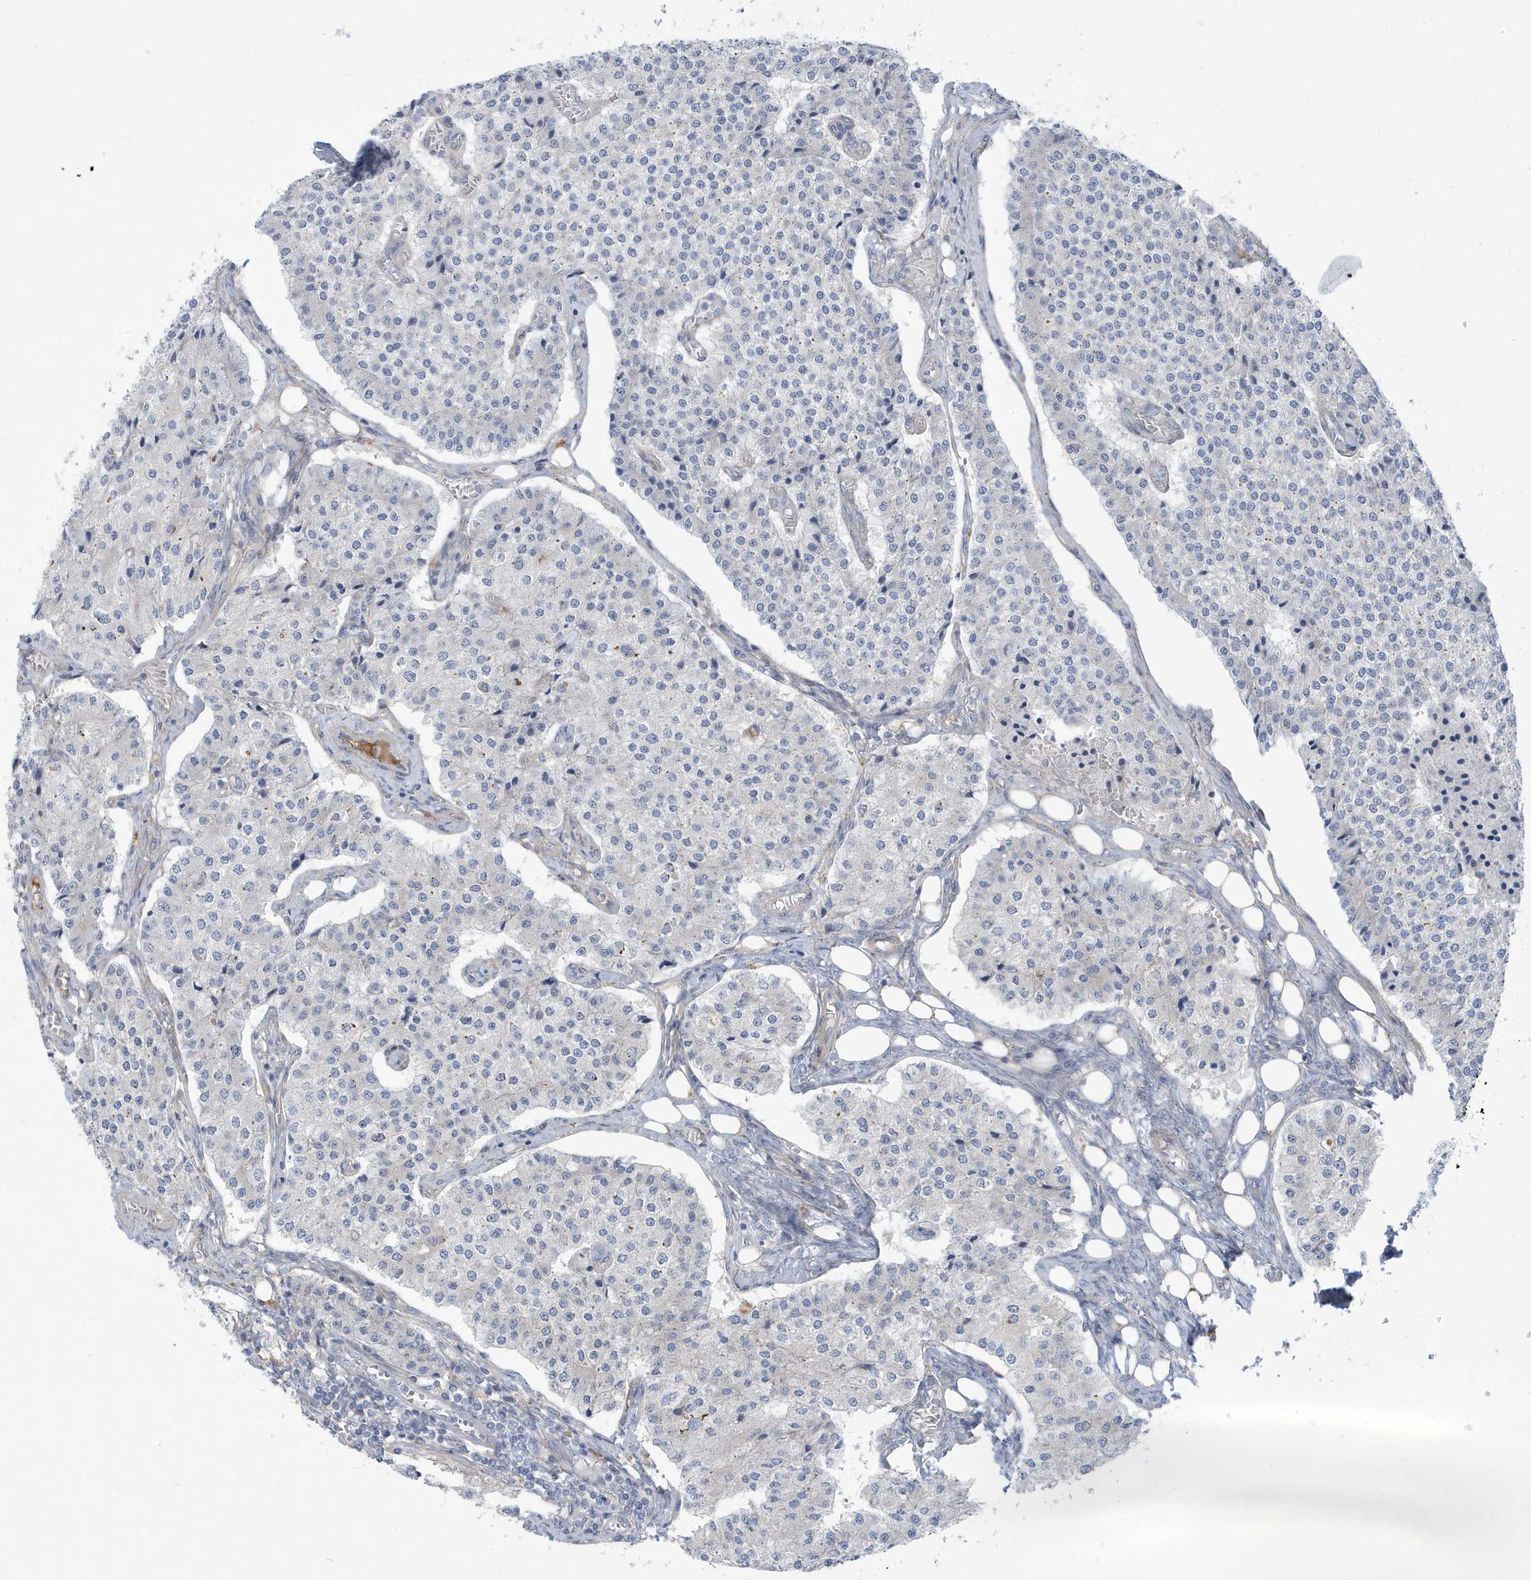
{"staining": {"intensity": "negative", "quantity": "none", "location": "none"}, "tissue": "carcinoid", "cell_type": "Tumor cells", "image_type": "cancer", "snomed": [{"axis": "morphology", "description": "Carcinoid, malignant, NOS"}, {"axis": "topography", "description": "Colon"}], "caption": "A photomicrograph of human carcinoid is negative for staining in tumor cells. Brightfield microscopy of immunohistochemistry (IHC) stained with DAB (brown) and hematoxylin (blue), captured at high magnification.", "gene": "ATP13A5", "patient": {"sex": "female", "age": 52}}